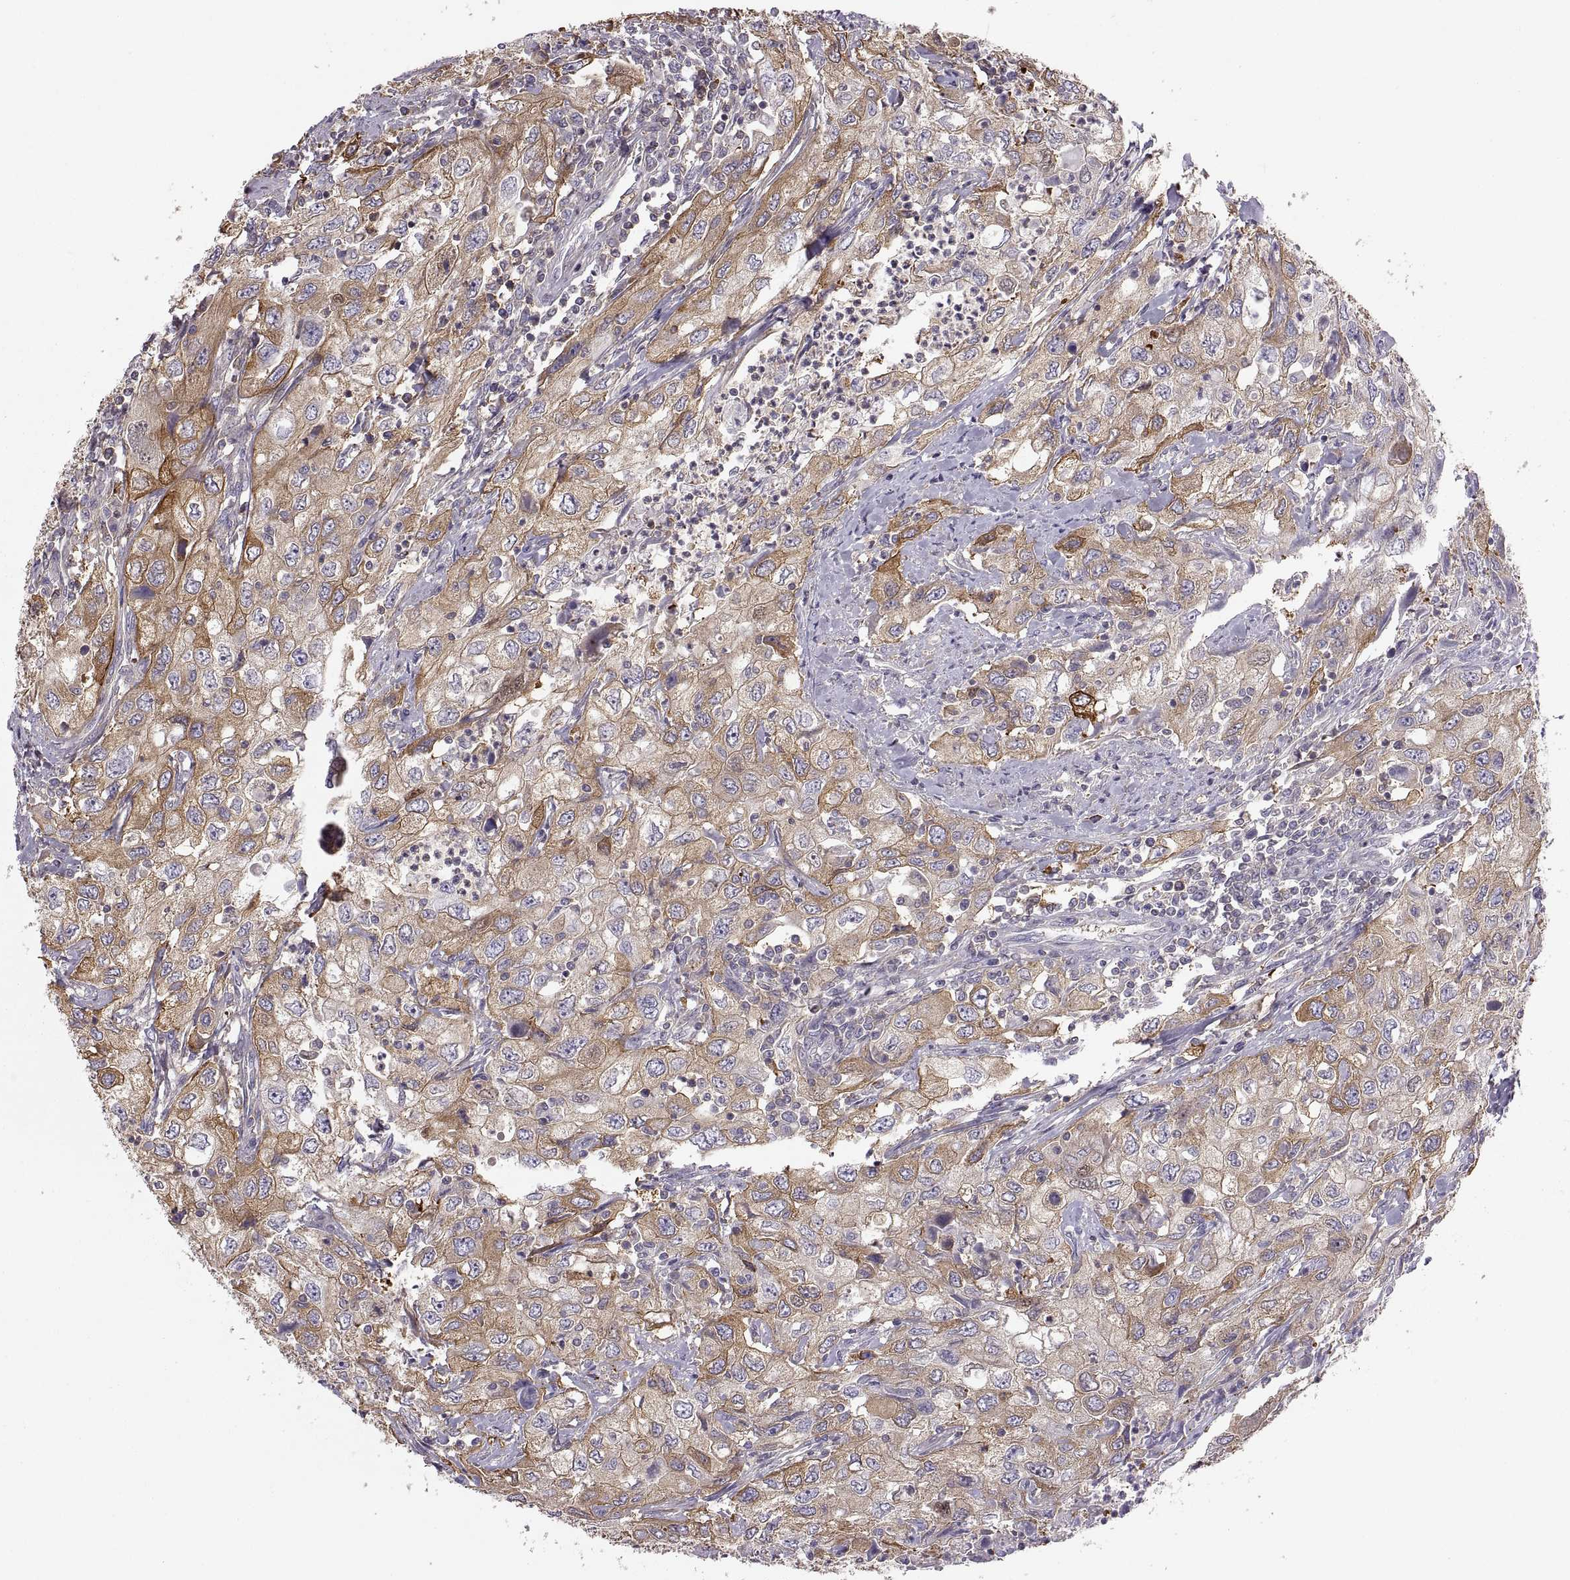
{"staining": {"intensity": "moderate", "quantity": ">75%", "location": "cytoplasmic/membranous"}, "tissue": "urothelial cancer", "cell_type": "Tumor cells", "image_type": "cancer", "snomed": [{"axis": "morphology", "description": "Urothelial carcinoma, High grade"}, {"axis": "topography", "description": "Urinary bladder"}], "caption": "High-power microscopy captured an IHC image of urothelial cancer, revealing moderate cytoplasmic/membranous expression in about >75% of tumor cells.", "gene": "SPATA32", "patient": {"sex": "male", "age": 76}}